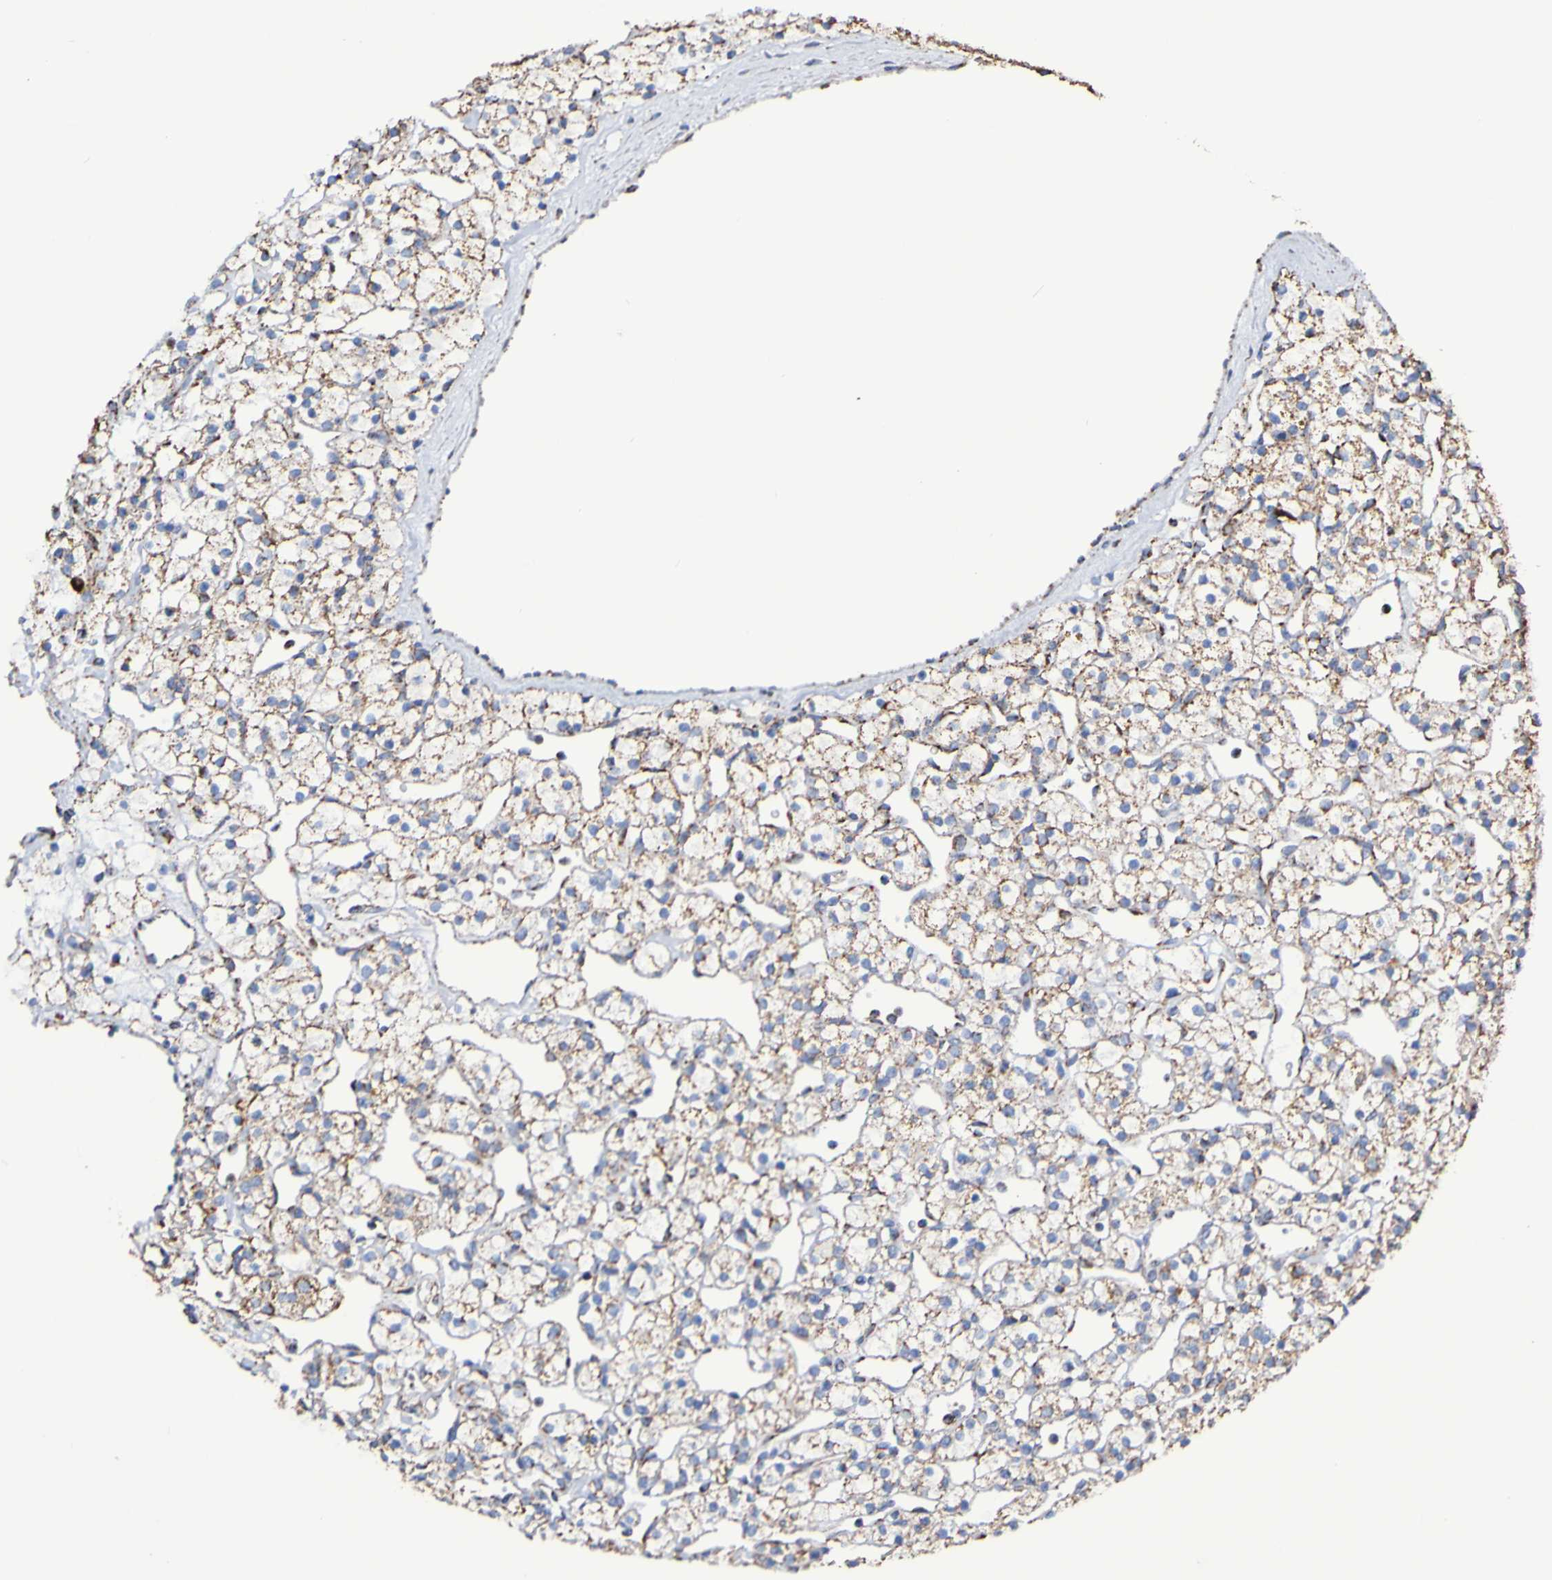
{"staining": {"intensity": "weak", "quantity": ">75%", "location": "cytoplasmic/membranous"}, "tissue": "renal cancer", "cell_type": "Tumor cells", "image_type": "cancer", "snomed": [{"axis": "morphology", "description": "Adenocarcinoma, NOS"}, {"axis": "topography", "description": "Kidney"}], "caption": "Weak cytoplasmic/membranous protein staining is appreciated in about >75% of tumor cells in renal cancer.", "gene": "IL18R1", "patient": {"sex": "female", "age": 60}}